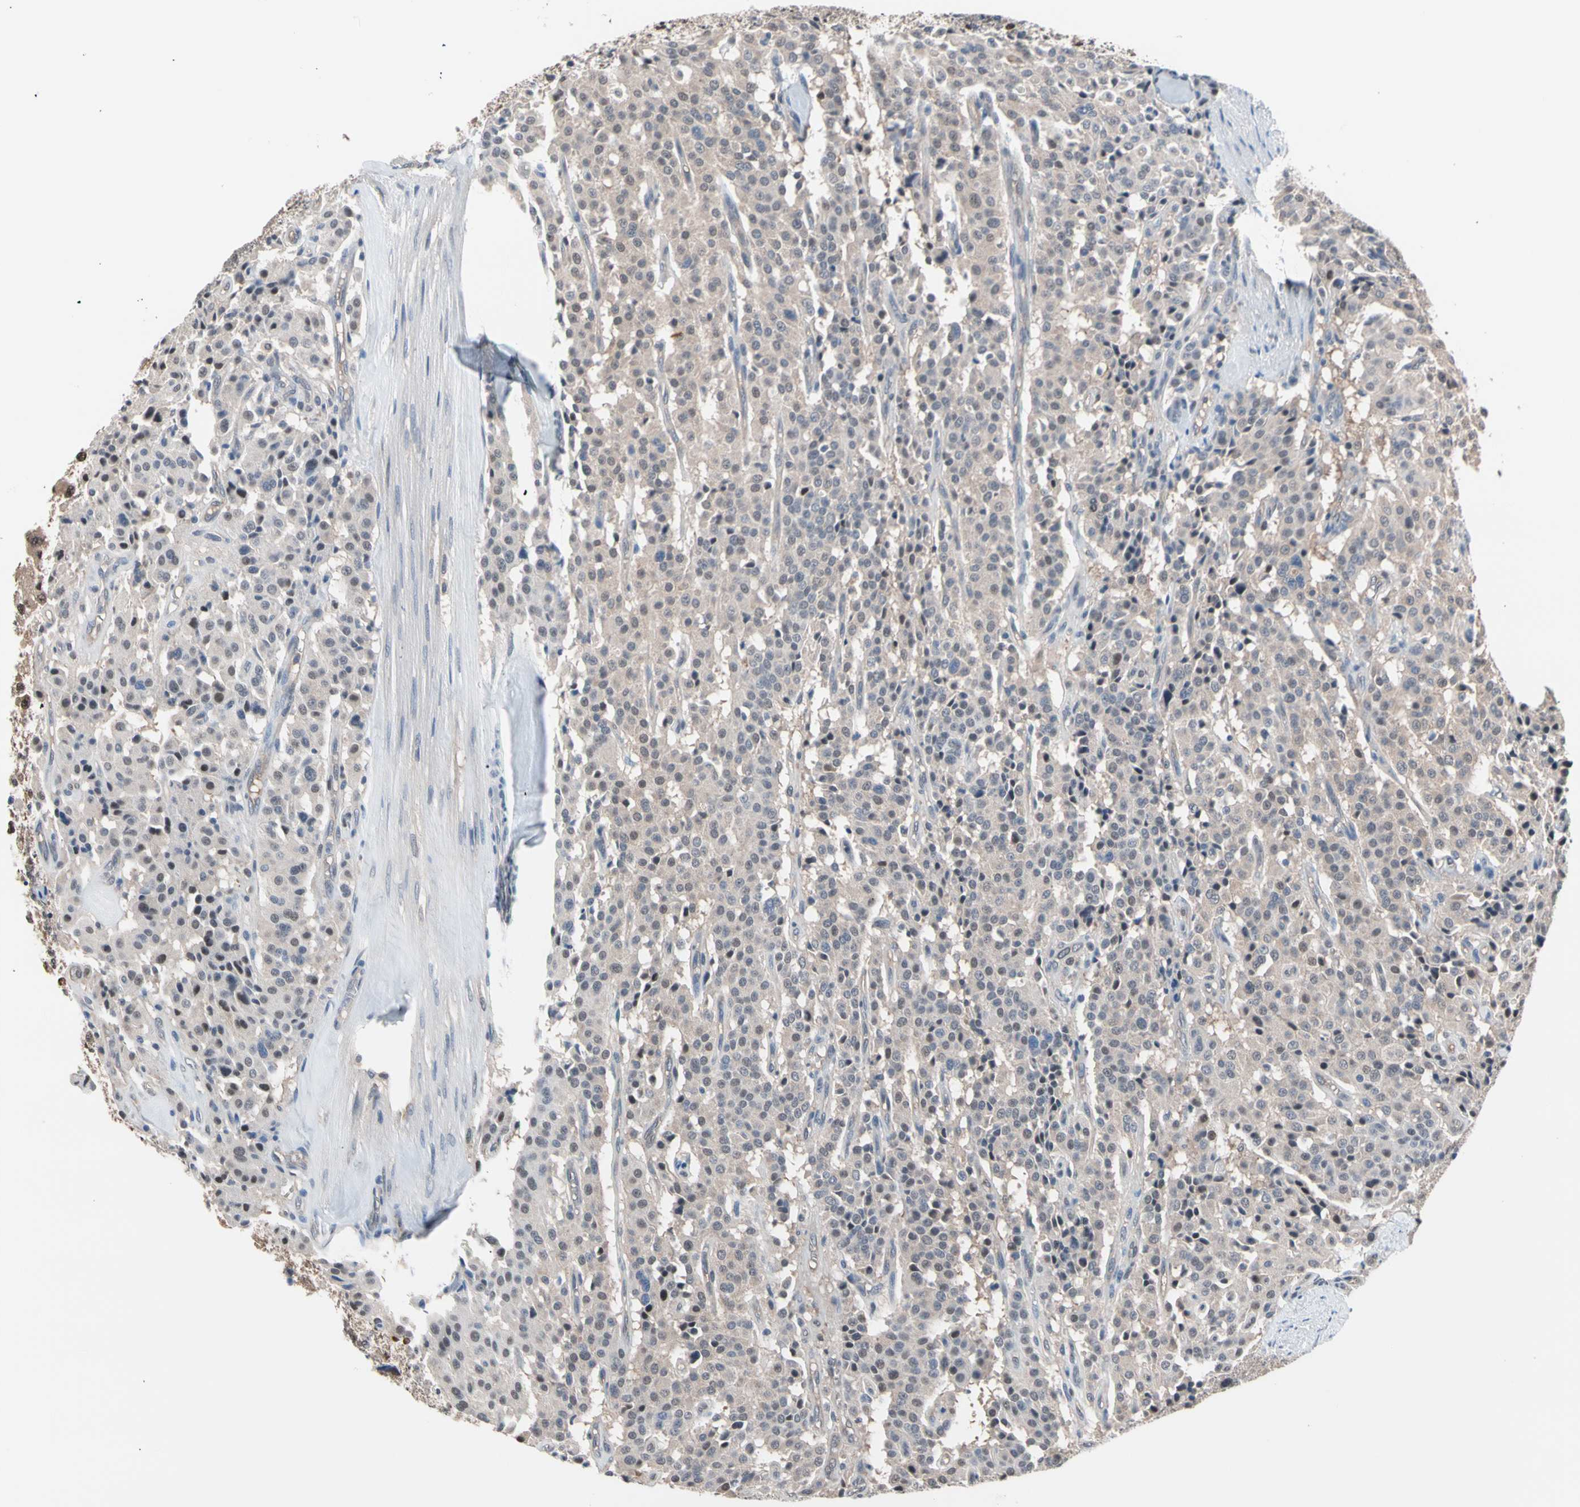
{"staining": {"intensity": "weak", "quantity": ">75%", "location": "cytoplasmic/membranous"}, "tissue": "carcinoid", "cell_type": "Tumor cells", "image_type": "cancer", "snomed": [{"axis": "morphology", "description": "Carcinoid, malignant, NOS"}, {"axis": "topography", "description": "Lung"}], "caption": "Protein analysis of carcinoid tissue displays weak cytoplasmic/membranous staining in about >75% of tumor cells. (Stains: DAB in brown, nuclei in blue, Microscopy: brightfield microscopy at high magnification).", "gene": "PSMA2", "patient": {"sex": "male", "age": 30}}